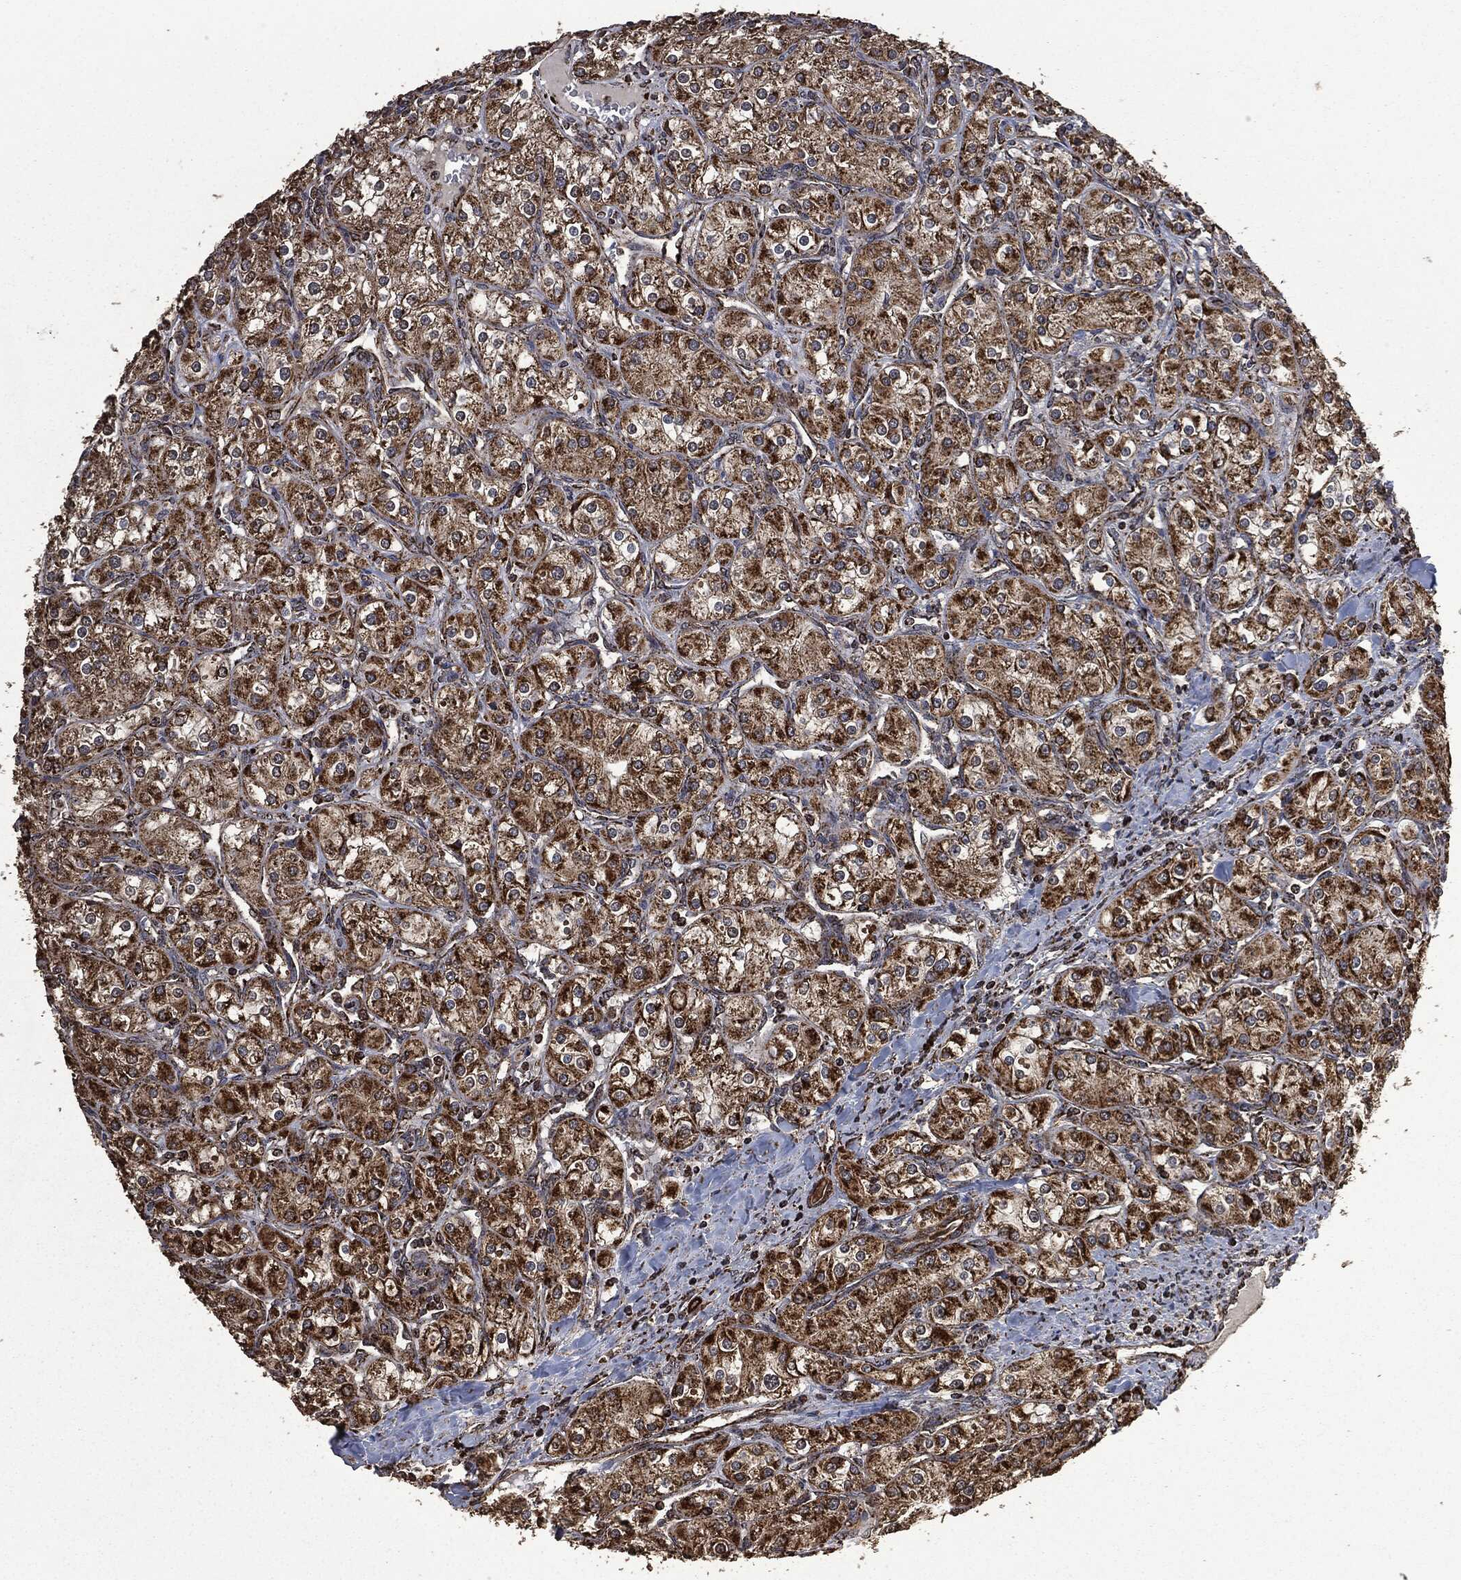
{"staining": {"intensity": "strong", "quantity": ">75%", "location": "cytoplasmic/membranous"}, "tissue": "renal cancer", "cell_type": "Tumor cells", "image_type": "cancer", "snomed": [{"axis": "morphology", "description": "Adenocarcinoma, NOS"}, {"axis": "topography", "description": "Kidney"}], "caption": "Immunohistochemical staining of human renal cancer shows high levels of strong cytoplasmic/membranous staining in about >75% of tumor cells. (IHC, brightfield microscopy, high magnification).", "gene": "LIG3", "patient": {"sex": "male", "age": 77}}